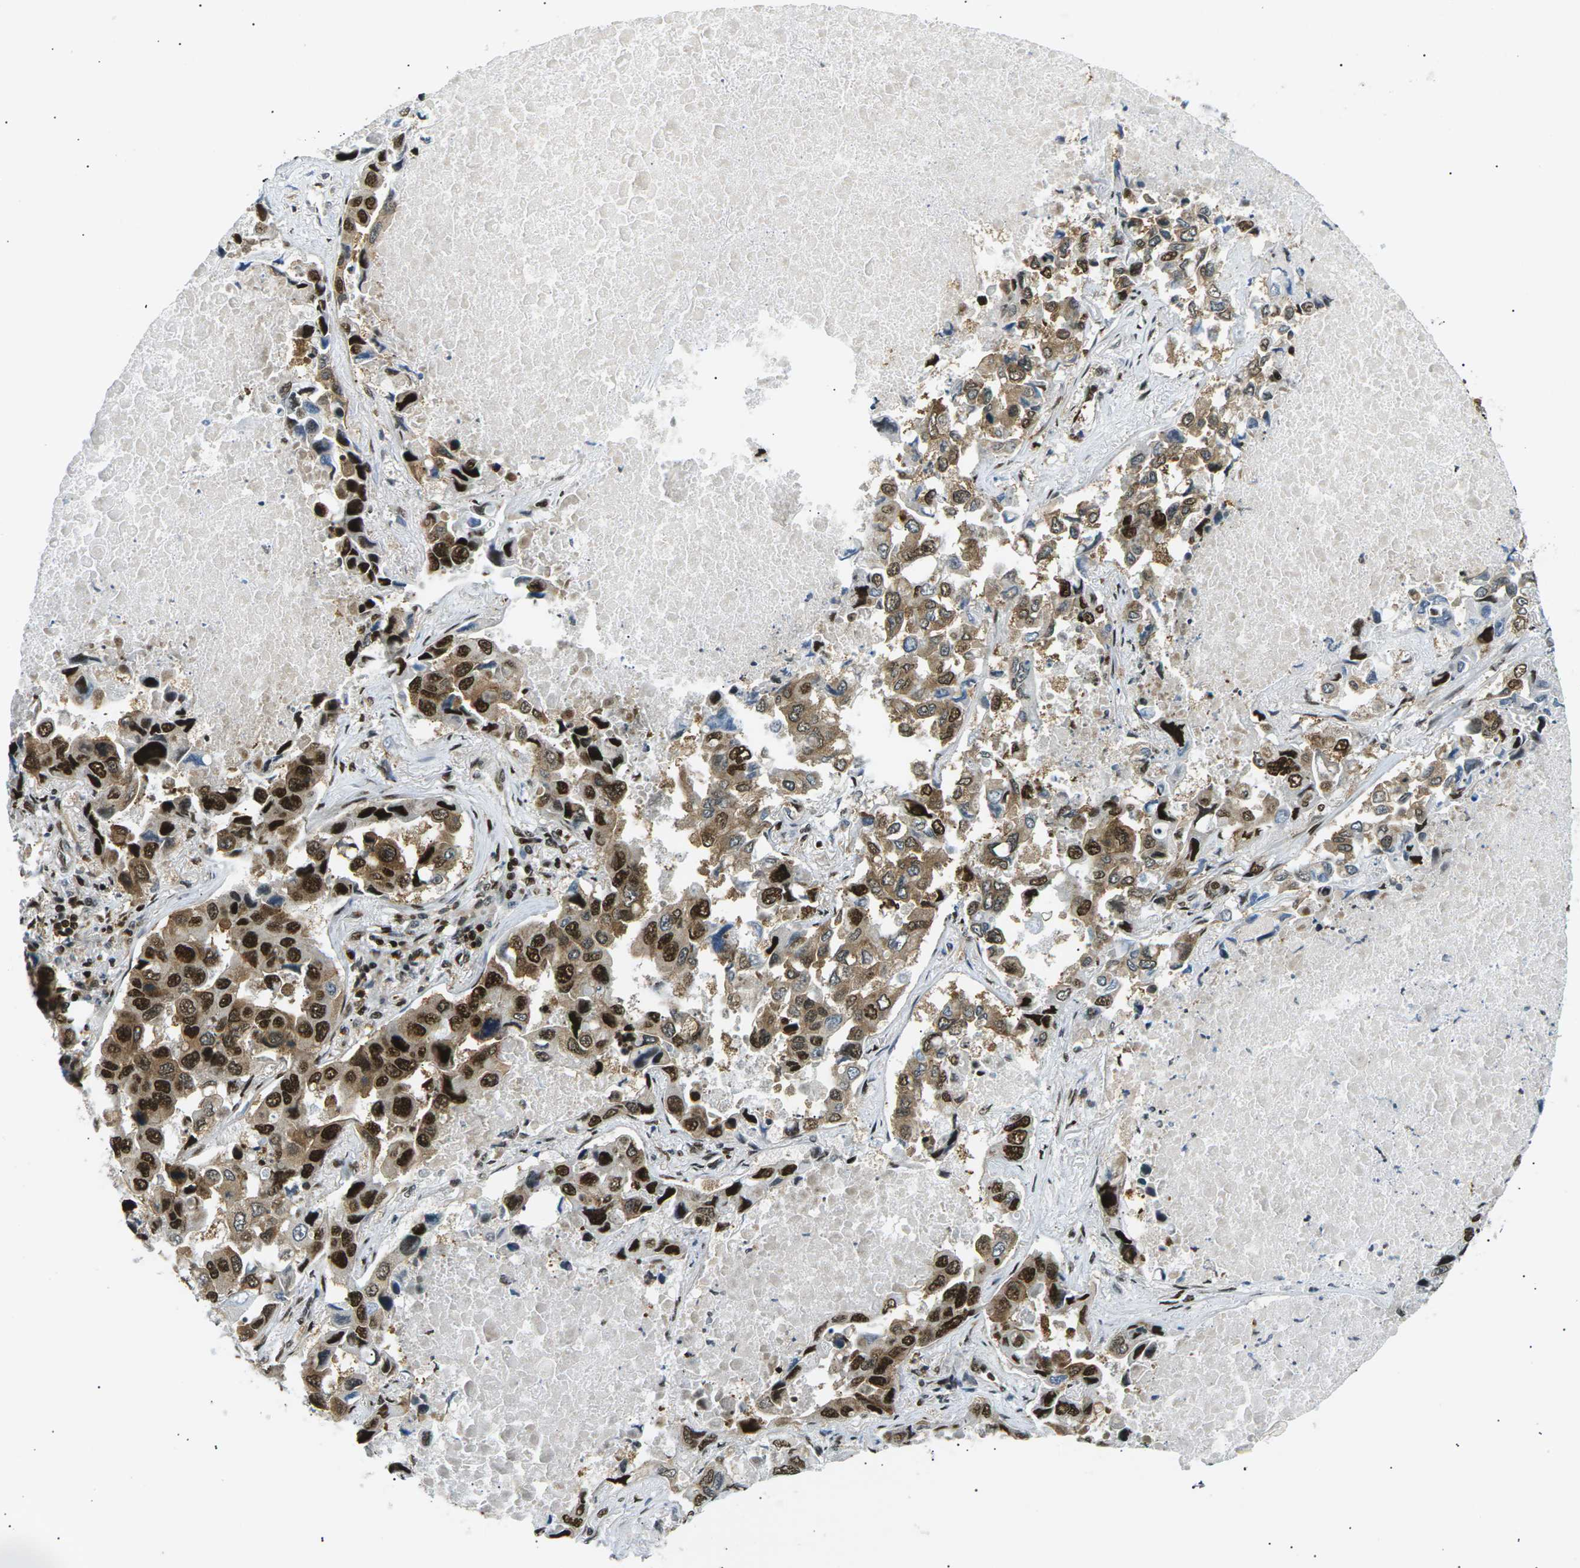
{"staining": {"intensity": "strong", "quantity": ">75%", "location": "cytoplasmic/membranous,nuclear"}, "tissue": "lung cancer", "cell_type": "Tumor cells", "image_type": "cancer", "snomed": [{"axis": "morphology", "description": "Adenocarcinoma, NOS"}, {"axis": "topography", "description": "Lung"}], "caption": "Protein analysis of lung adenocarcinoma tissue demonstrates strong cytoplasmic/membranous and nuclear positivity in approximately >75% of tumor cells.", "gene": "RPA2", "patient": {"sex": "male", "age": 64}}